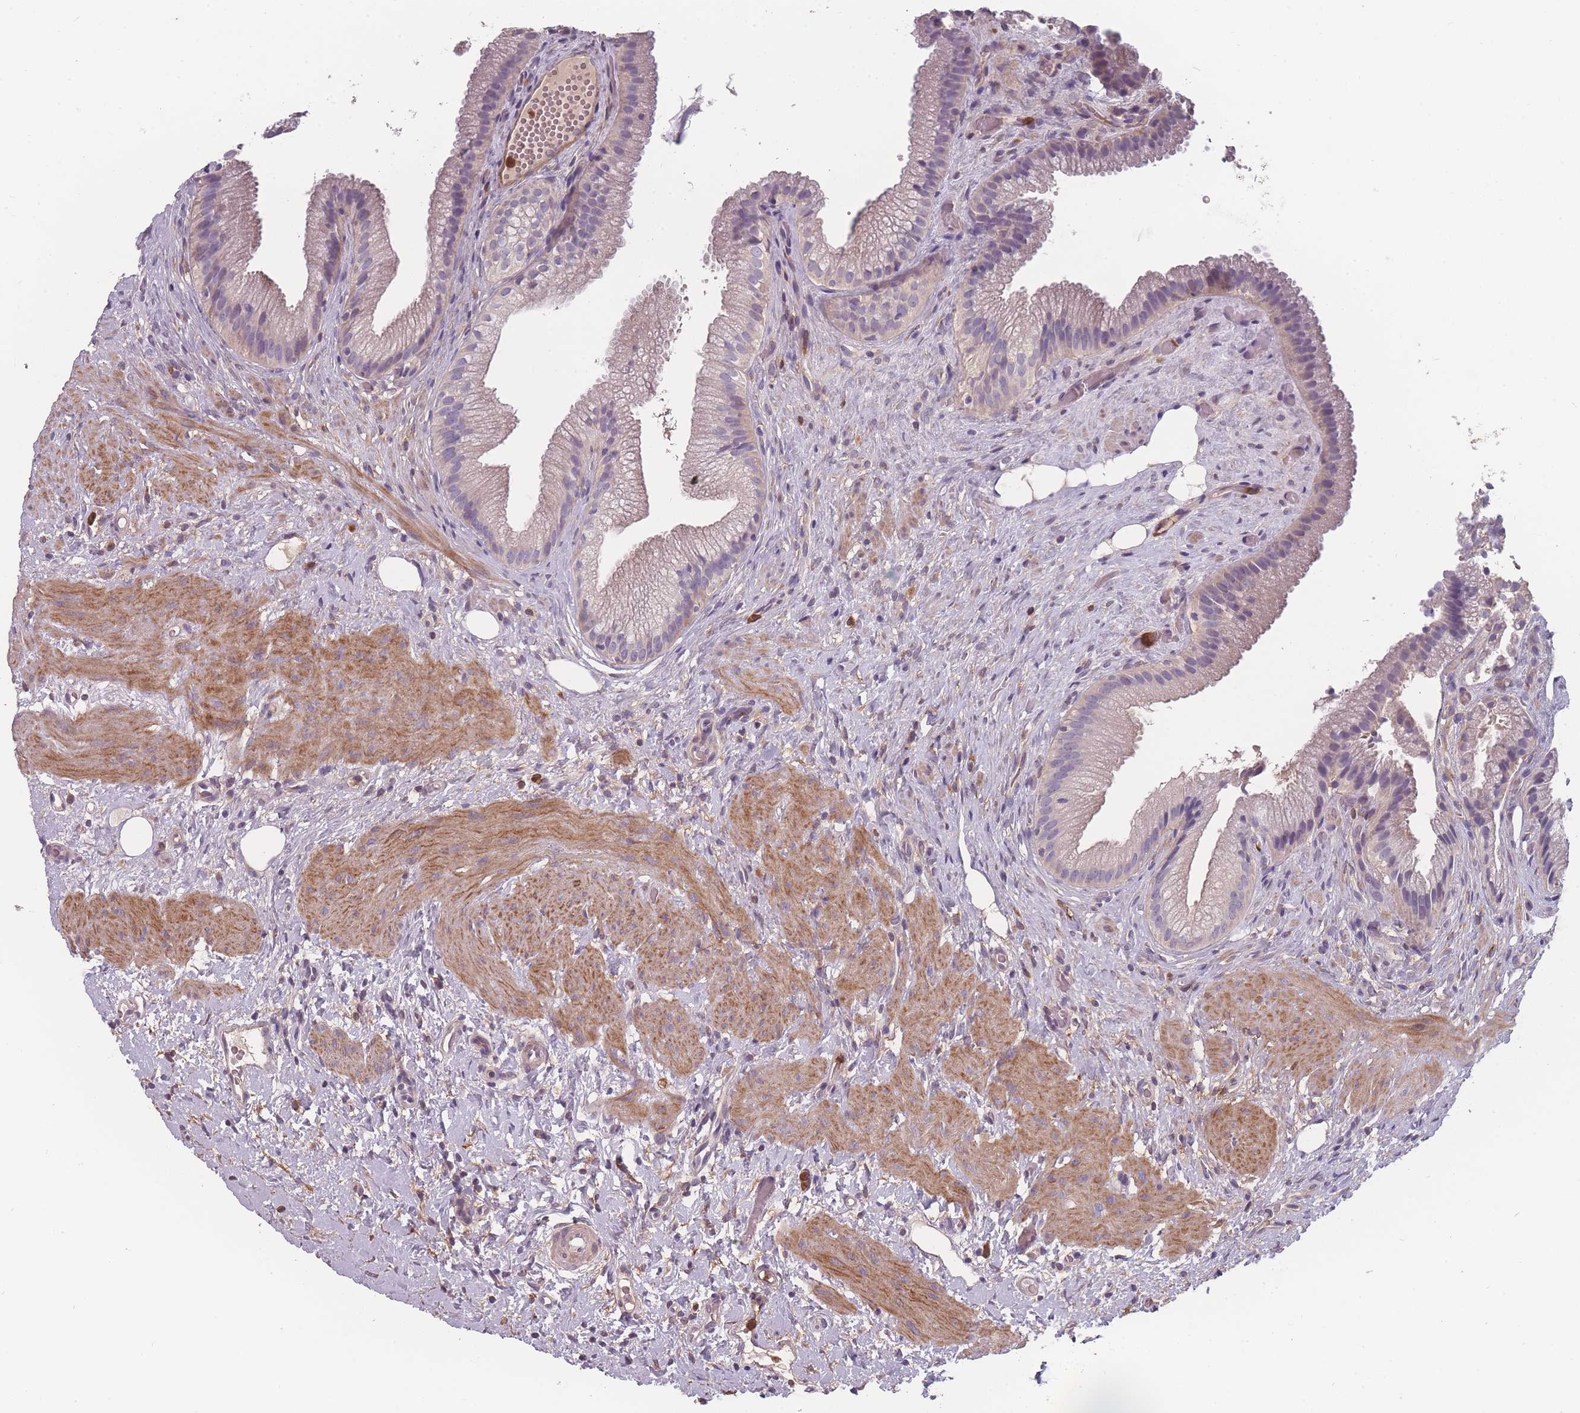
{"staining": {"intensity": "weak", "quantity": "<25%", "location": "cytoplasmic/membranous"}, "tissue": "gallbladder", "cell_type": "Glandular cells", "image_type": "normal", "snomed": [{"axis": "morphology", "description": "Normal tissue, NOS"}, {"axis": "topography", "description": "Gallbladder"}], "caption": "Glandular cells show no significant expression in unremarkable gallbladder. (DAB immunohistochemistry visualized using brightfield microscopy, high magnification).", "gene": "BST1", "patient": {"sex": "female", "age": 64}}